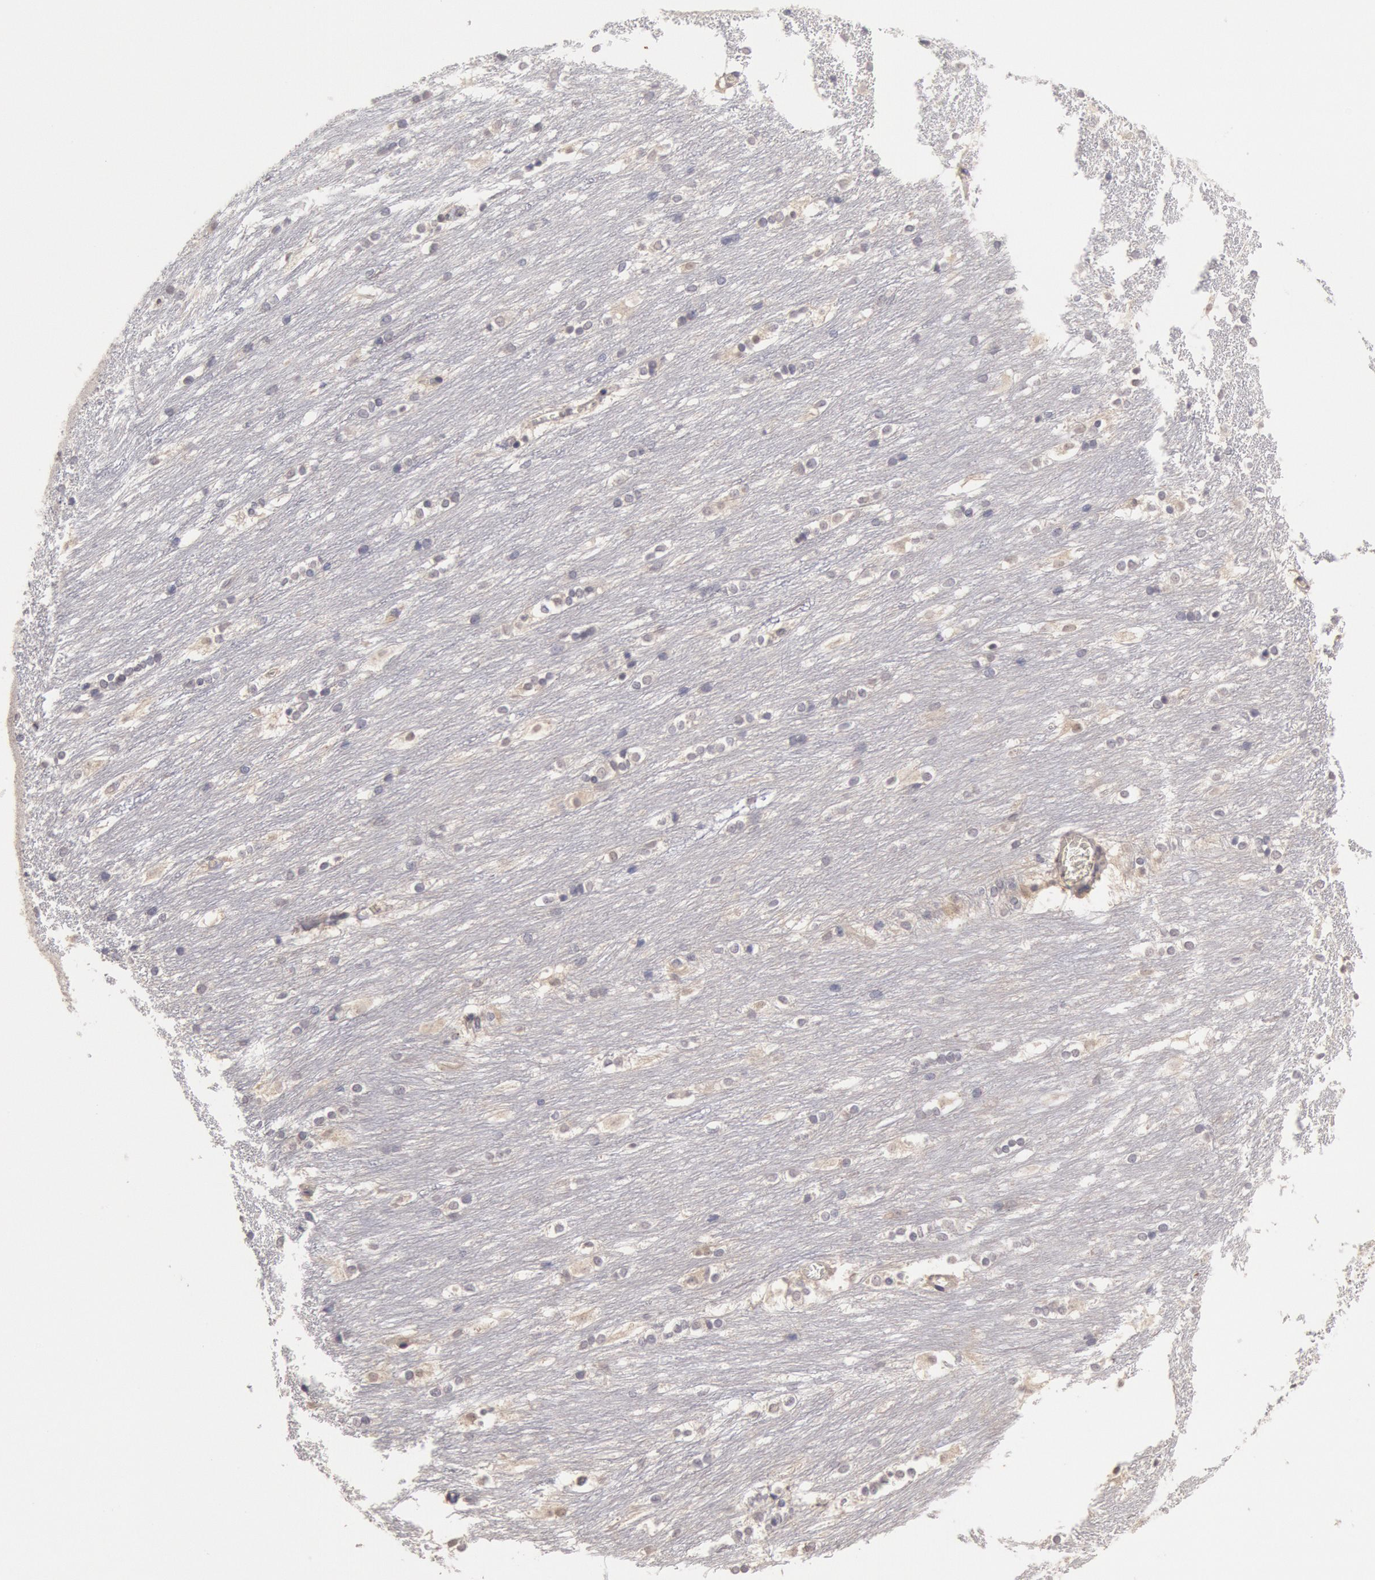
{"staining": {"intensity": "negative", "quantity": "none", "location": "none"}, "tissue": "caudate", "cell_type": "Glial cells", "image_type": "normal", "snomed": [{"axis": "morphology", "description": "Normal tissue, NOS"}, {"axis": "topography", "description": "Lateral ventricle wall"}], "caption": "Protein analysis of benign caudate displays no significant expression in glial cells.", "gene": "ZFP36L1", "patient": {"sex": "female", "age": 19}}